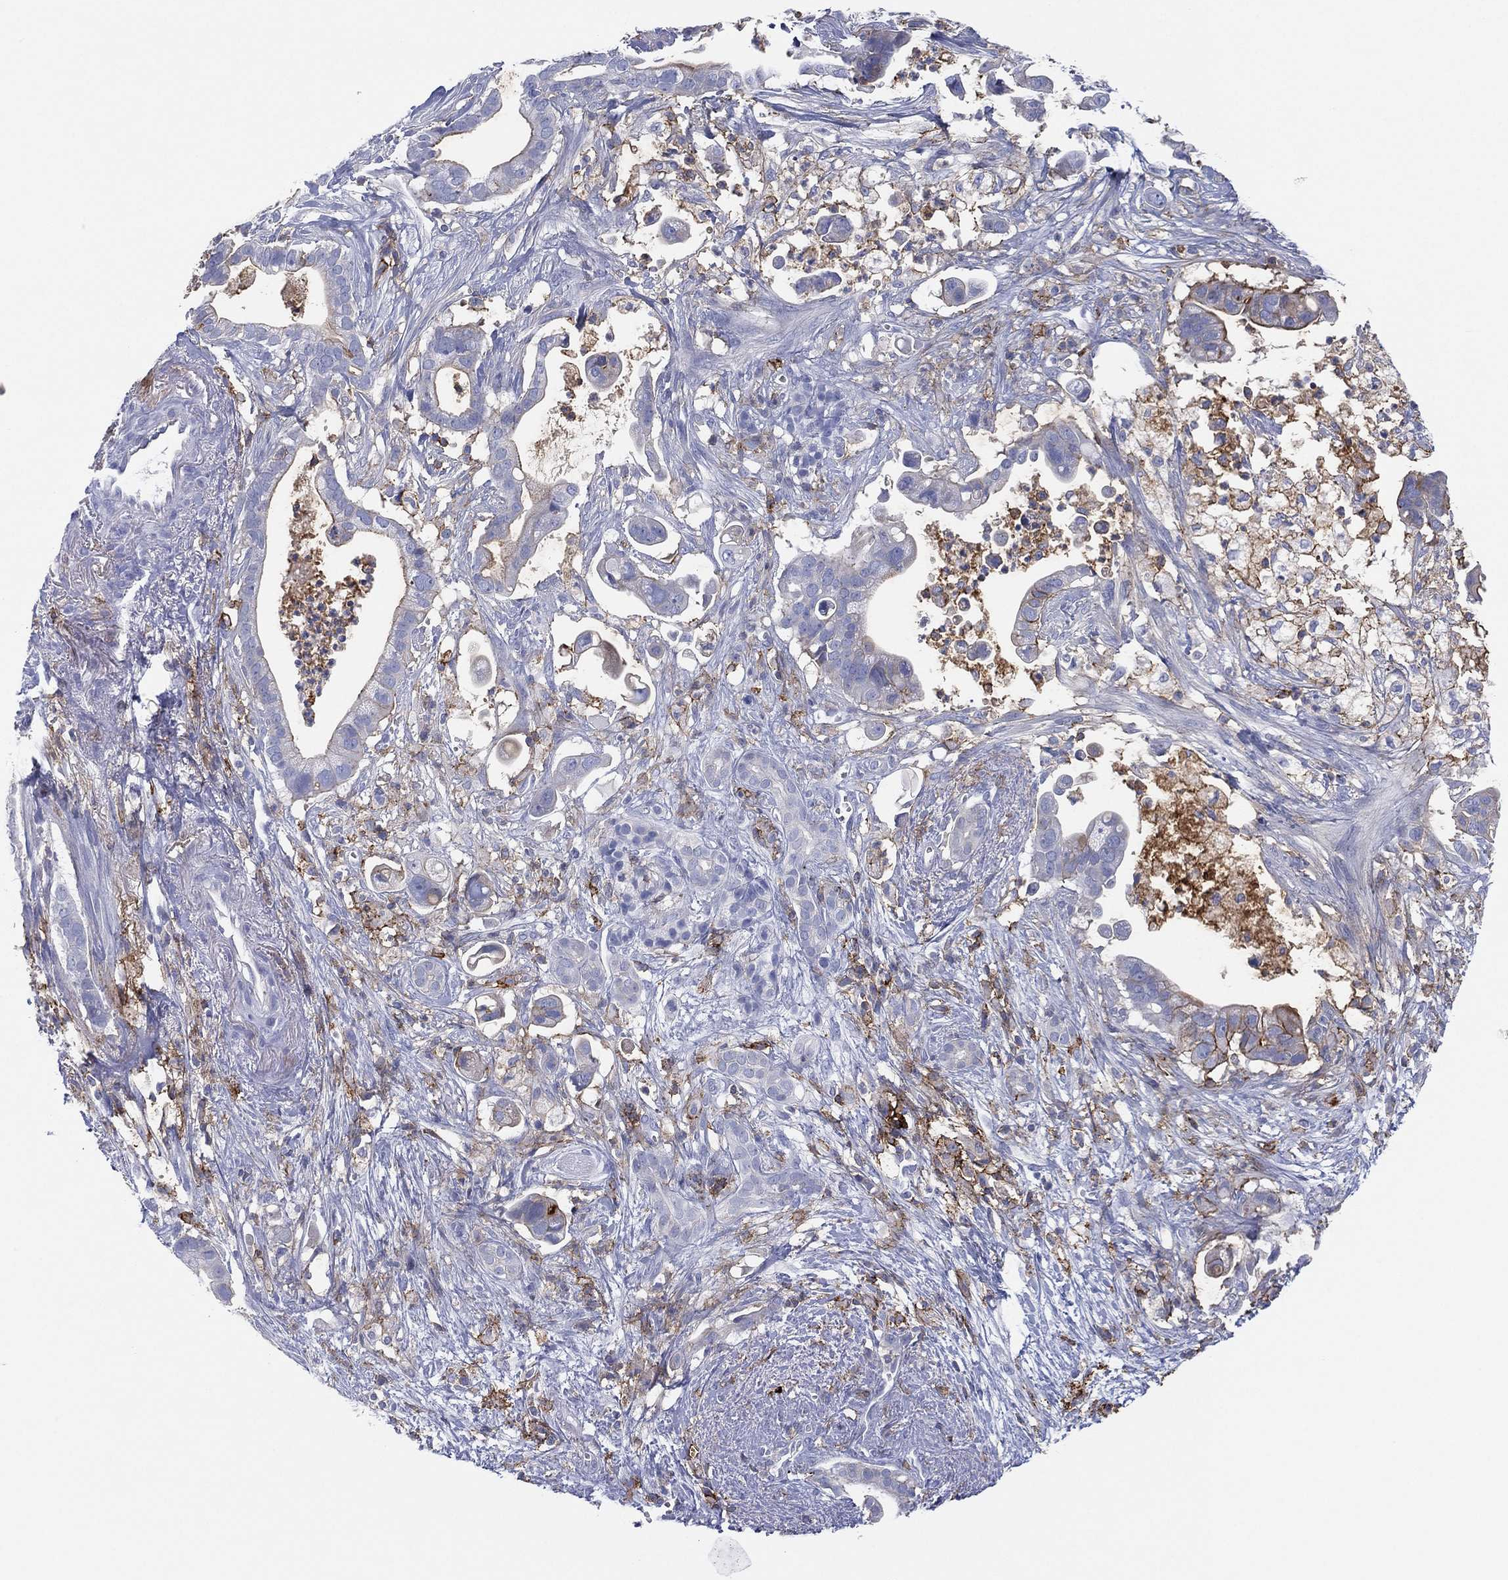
{"staining": {"intensity": "negative", "quantity": "none", "location": "none"}, "tissue": "pancreatic cancer", "cell_type": "Tumor cells", "image_type": "cancer", "snomed": [{"axis": "morphology", "description": "Adenocarcinoma, NOS"}, {"axis": "topography", "description": "Pancreas"}], "caption": "This is an IHC photomicrograph of human pancreatic cancer (adenocarcinoma). There is no staining in tumor cells.", "gene": "SELPLG", "patient": {"sex": "male", "age": 61}}